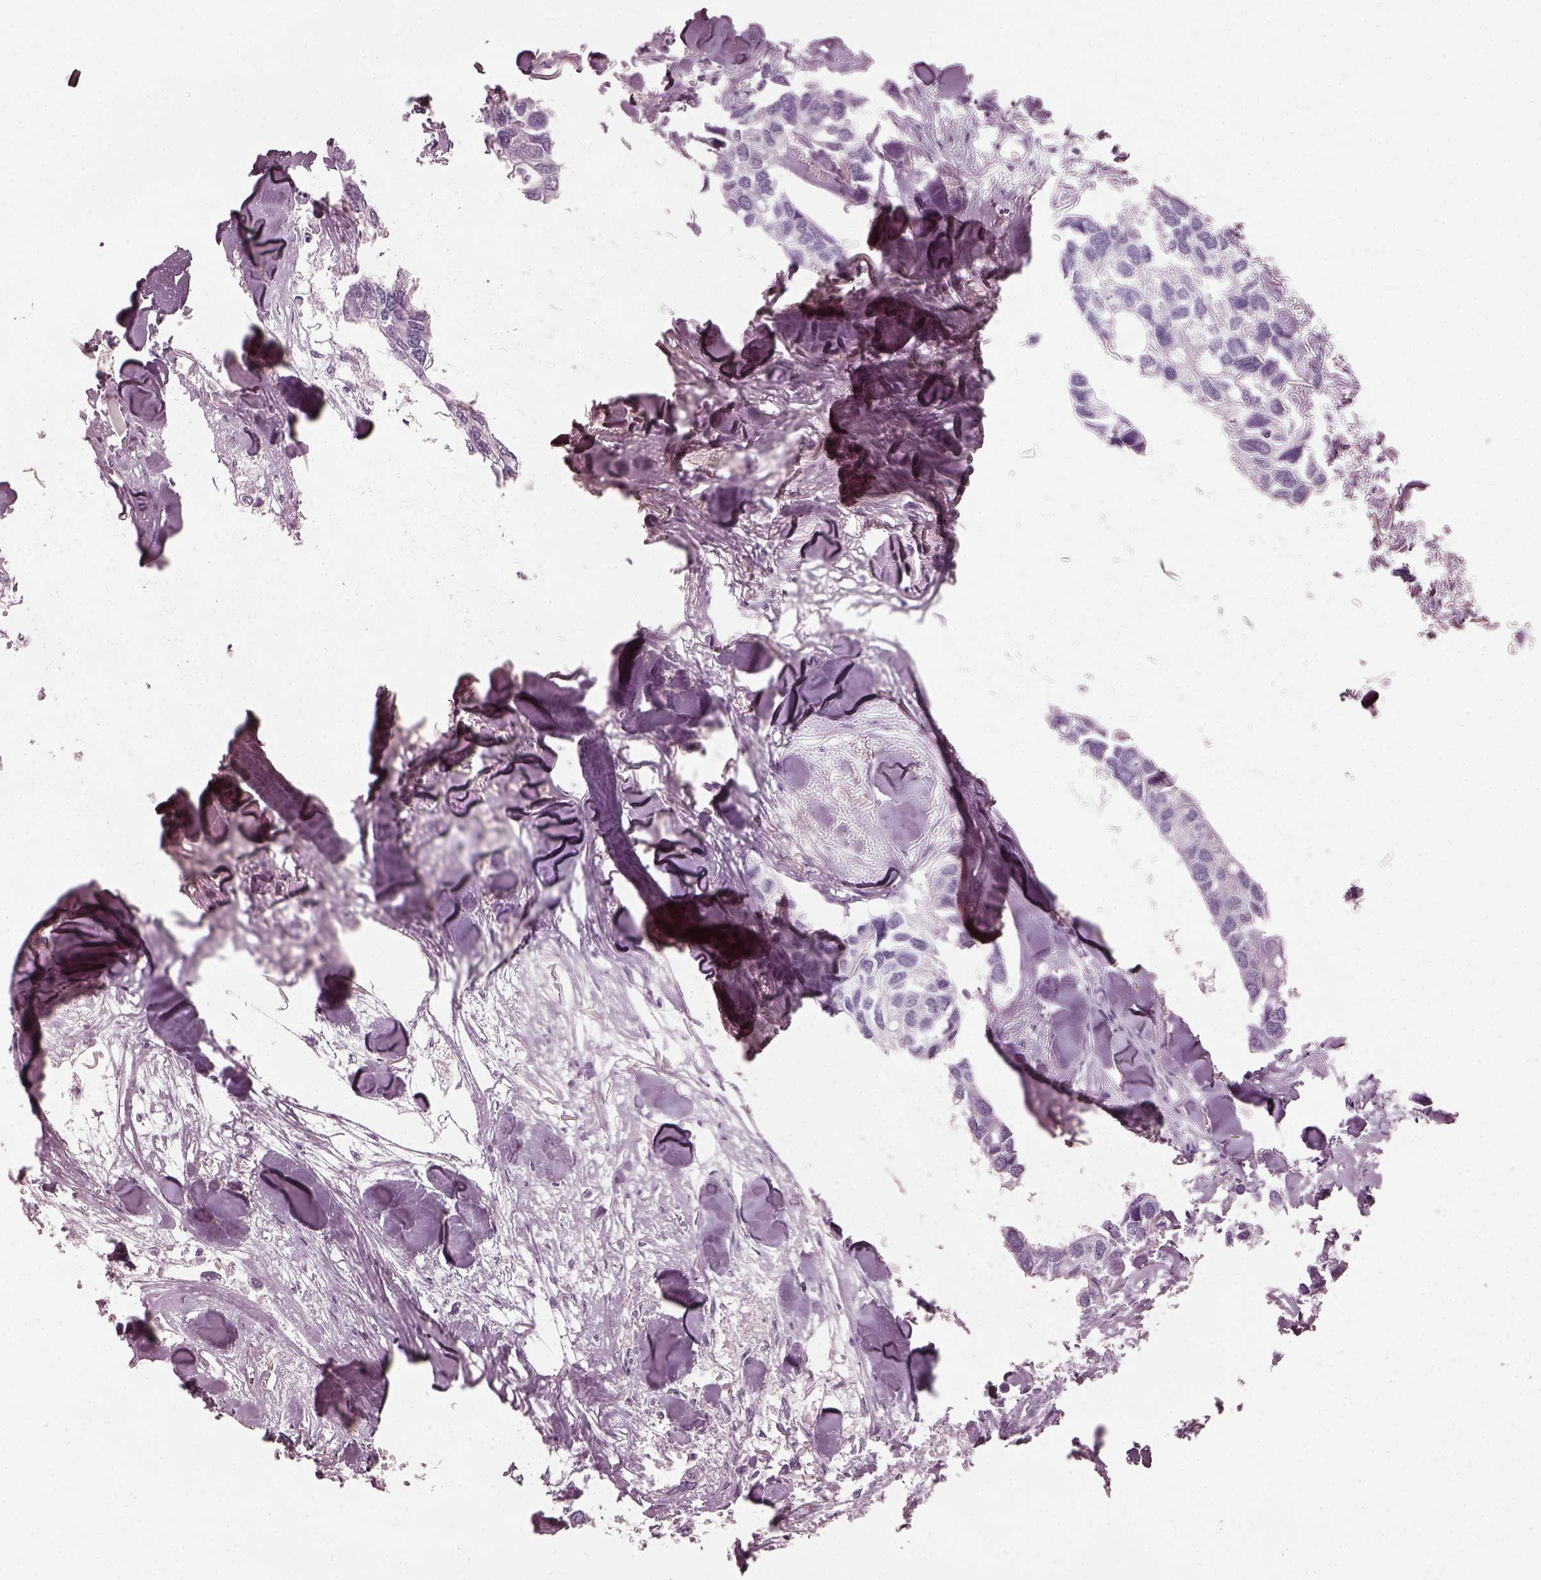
{"staining": {"intensity": "negative", "quantity": "none", "location": "none"}, "tissue": "breast cancer", "cell_type": "Tumor cells", "image_type": "cancer", "snomed": [{"axis": "morphology", "description": "Duct carcinoma"}, {"axis": "topography", "description": "Breast"}], "caption": "Tumor cells are negative for protein expression in human breast cancer (invasive ductal carcinoma).", "gene": "PDC", "patient": {"sex": "female", "age": 83}}